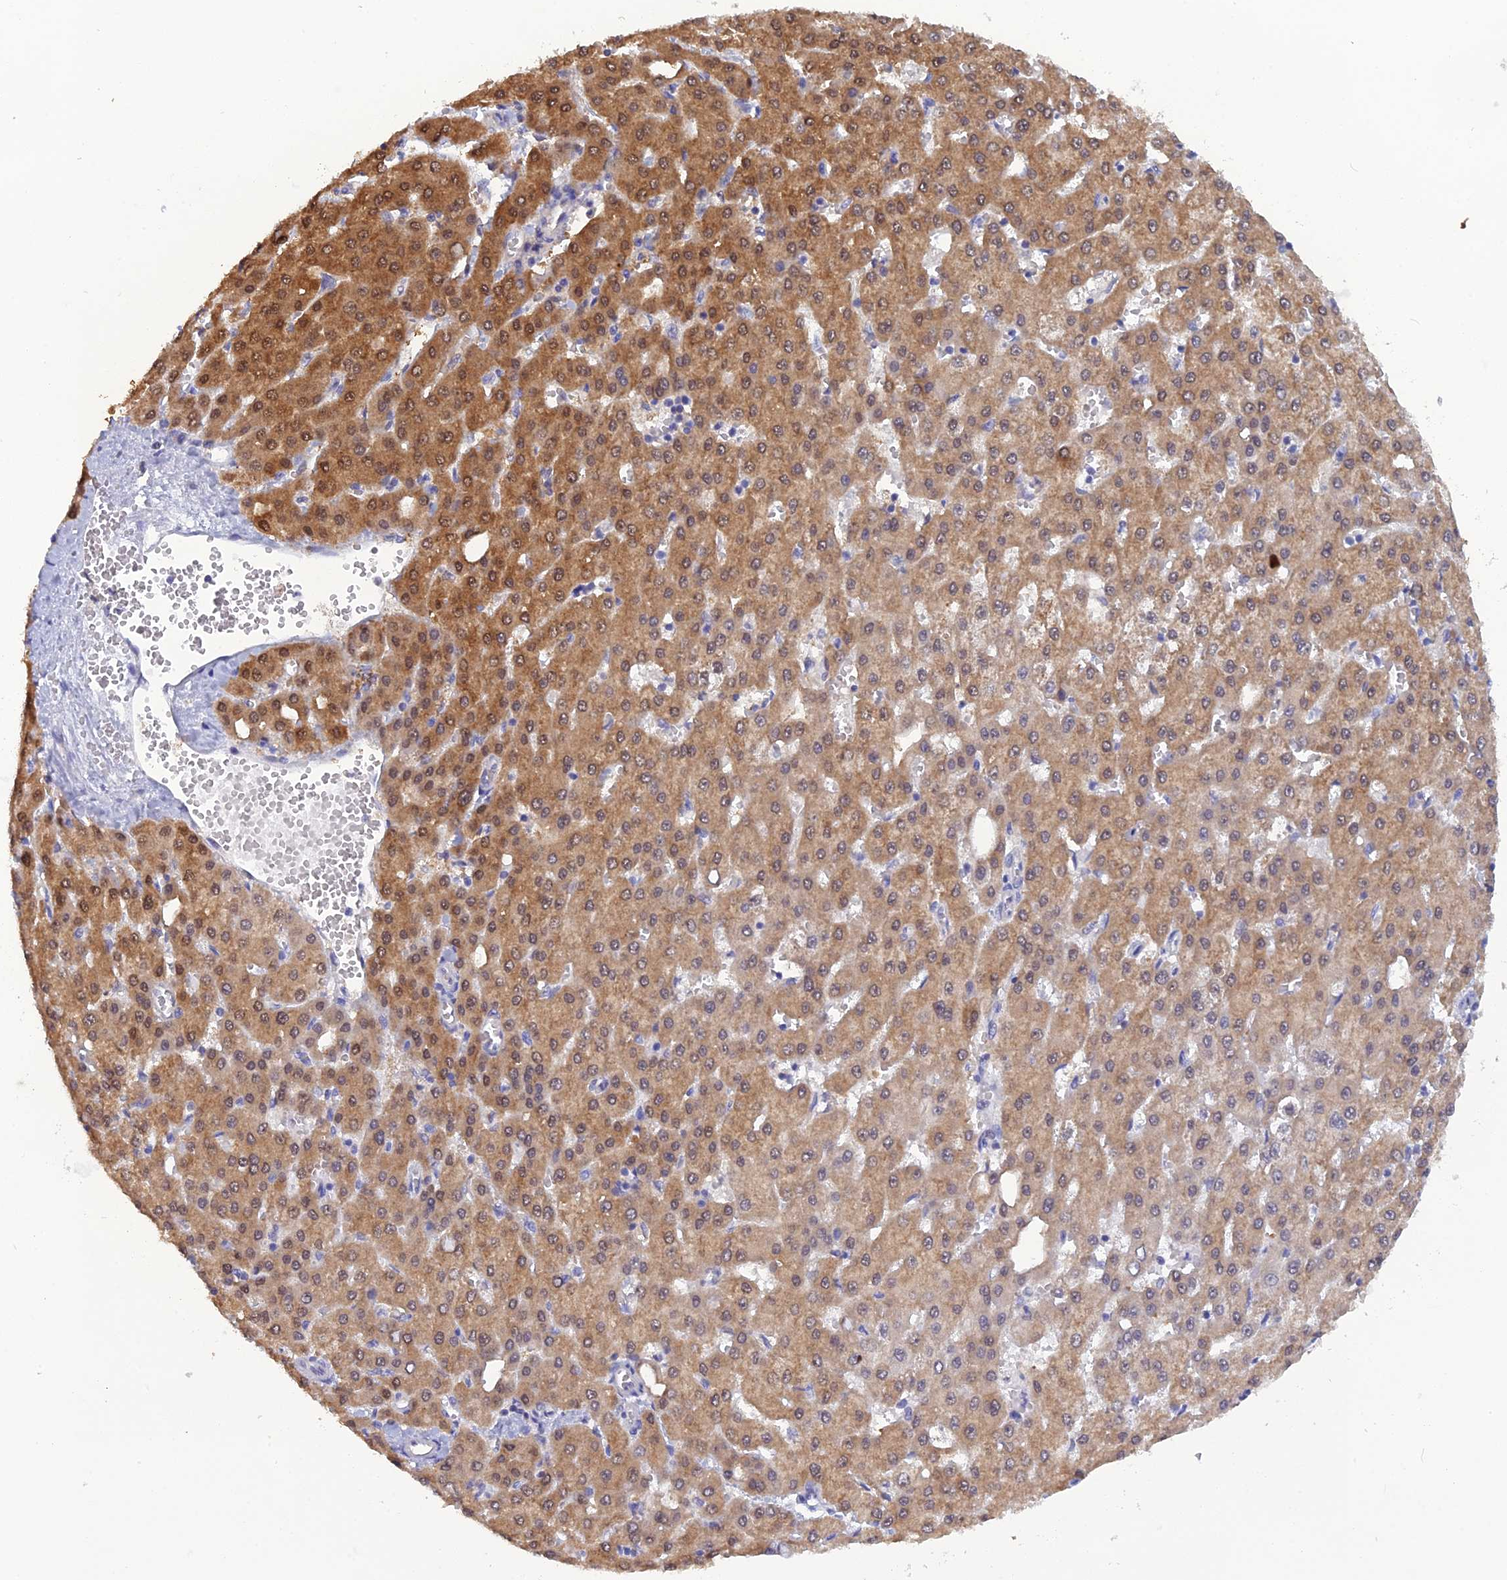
{"staining": {"intensity": "moderate", "quantity": ">75%", "location": "cytoplasmic/membranous,nuclear"}, "tissue": "liver cancer", "cell_type": "Tumor cells", "image_type": "cancer", "snomed": [{"axis": "morphology", "description": "Carcinoma, Hepatocellular, NOS"}, {"axis": "topography", "description": "Liver"}], "caption": "Protein staining of liver cancer tissue displays moderate cytoplasmic/membranous and nuclear expression in about >75% of tumor cells. (brown staining indicates protein expression, while blue staining denotes nuclei).", "gene": "HINT1", "patient": {"sex": "male", "age": 47}}